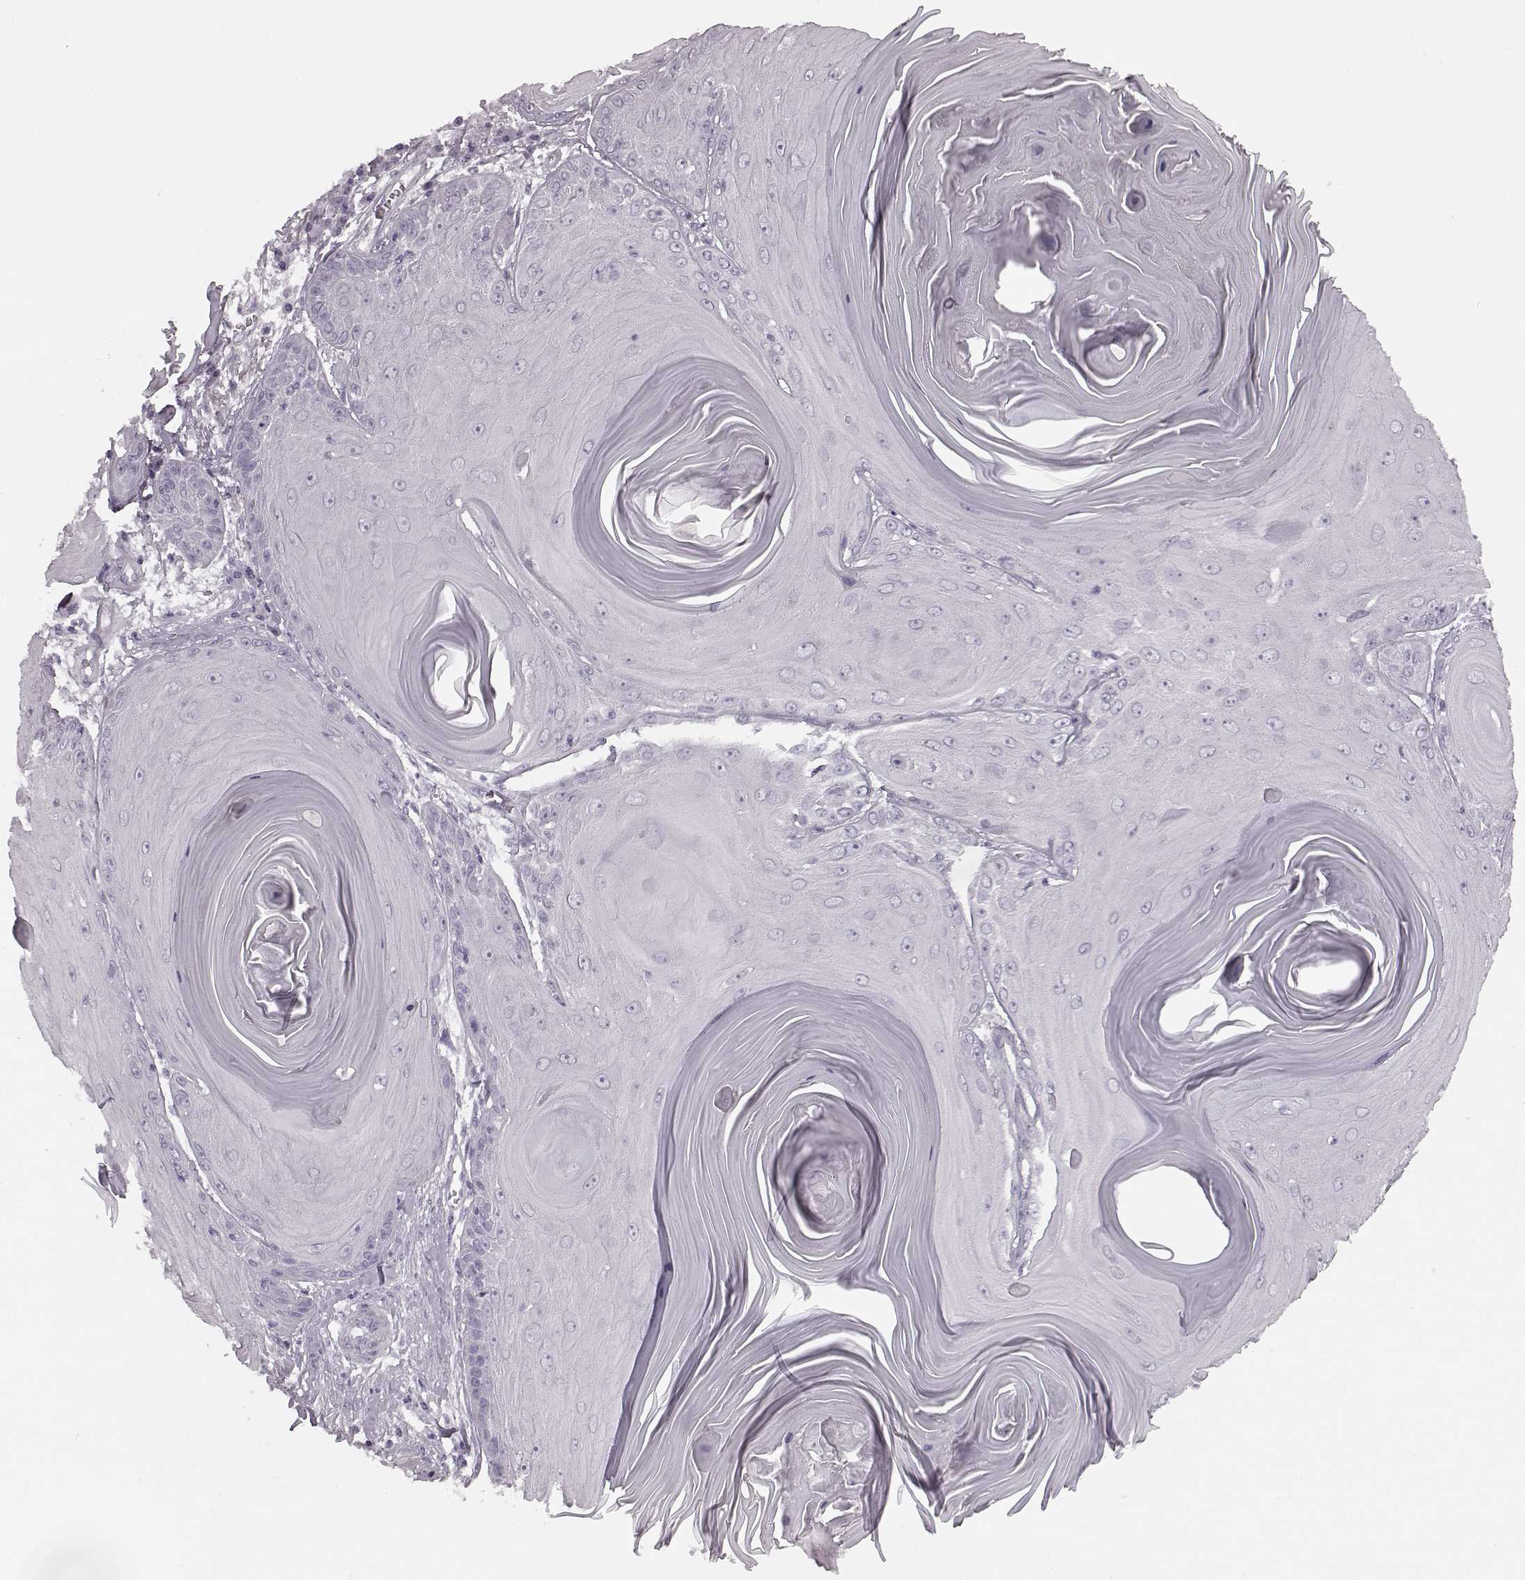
{"staining": {"intensity": "negative", "quantity": "none", "location": "none"}, "tissue": "skin cancer", "cell_type": "Tumor cells", "image_type": "cancer", "snomed": [{"axis": "morphology", "description": "Squamous cell carcinoma, NOS"}, {"axis": "topography", "description": "Skin"}, {"axis": "topography", "description": "Vulva"}], "caption": "A high-resolution micrograph shows immunohistochemistry (IHC) staining of skin cancer, which displays no significant staining in tumor cells. The staining is performed using DAB (3,3'-diaminobenzidine) brown chromogen with nuclei counter-stained in using hematoxylin.", "gene": "SEMG2", "patient": {"sex": "female", "age": 85}}